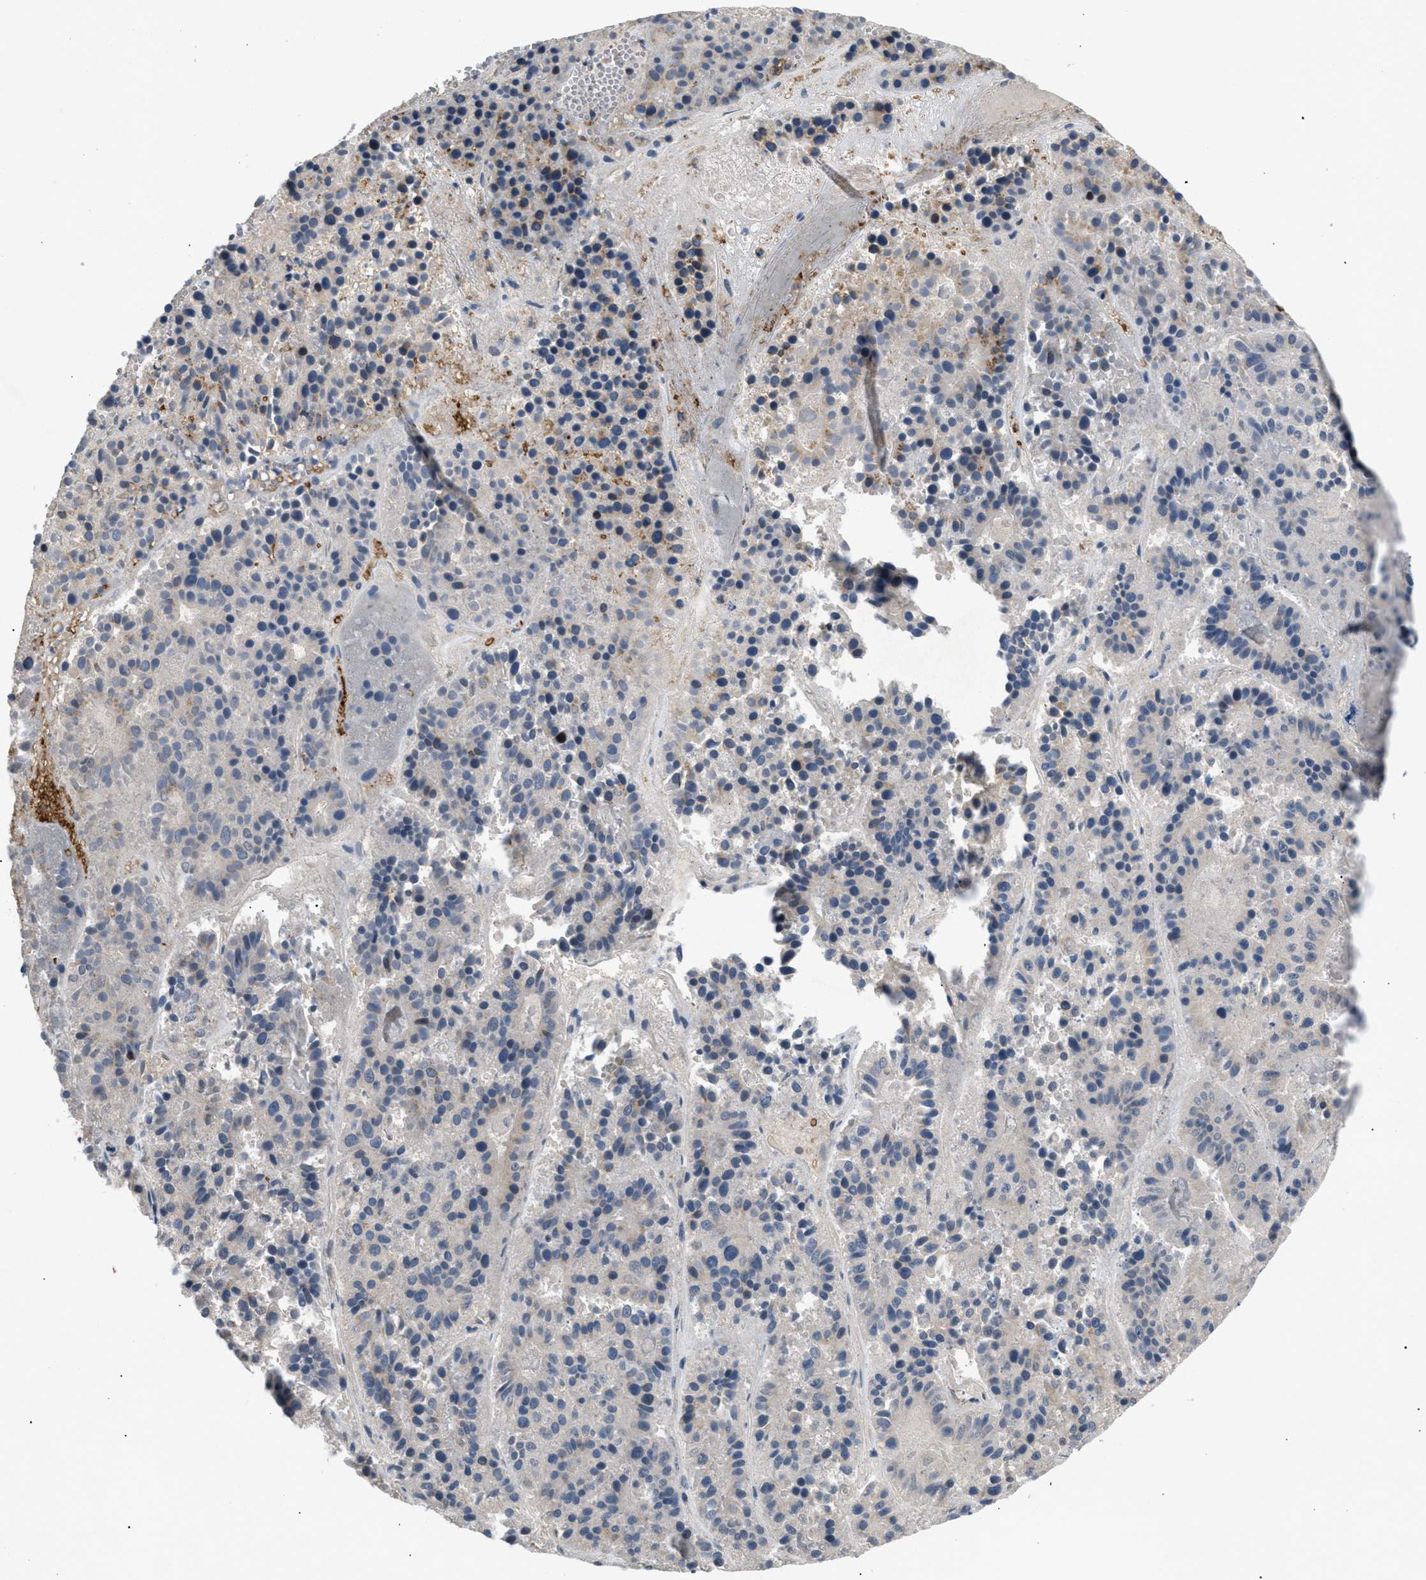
{"staining": {"intensity": "moderate", "quantity": "<25%", "location": "nuclear"}, "tissue": "pancreatic cancer", "cell_type": "Tumor cells", "image_type": "cancer", "snomed": [{"axis": "morphology", "description": "Adenocarcinoma, NOS"}, {"axis": "topography", "description": "Pancreas"}], "caption": "DAB (3,3'-diaminobenzidine) immunohistochemical staining of pancreatic cancer displays moderate nuclear protein staining in approximately <25% of tumor cells.", "gene": "LYSMD3", "patient": {"sex": "male", "age": 50}}